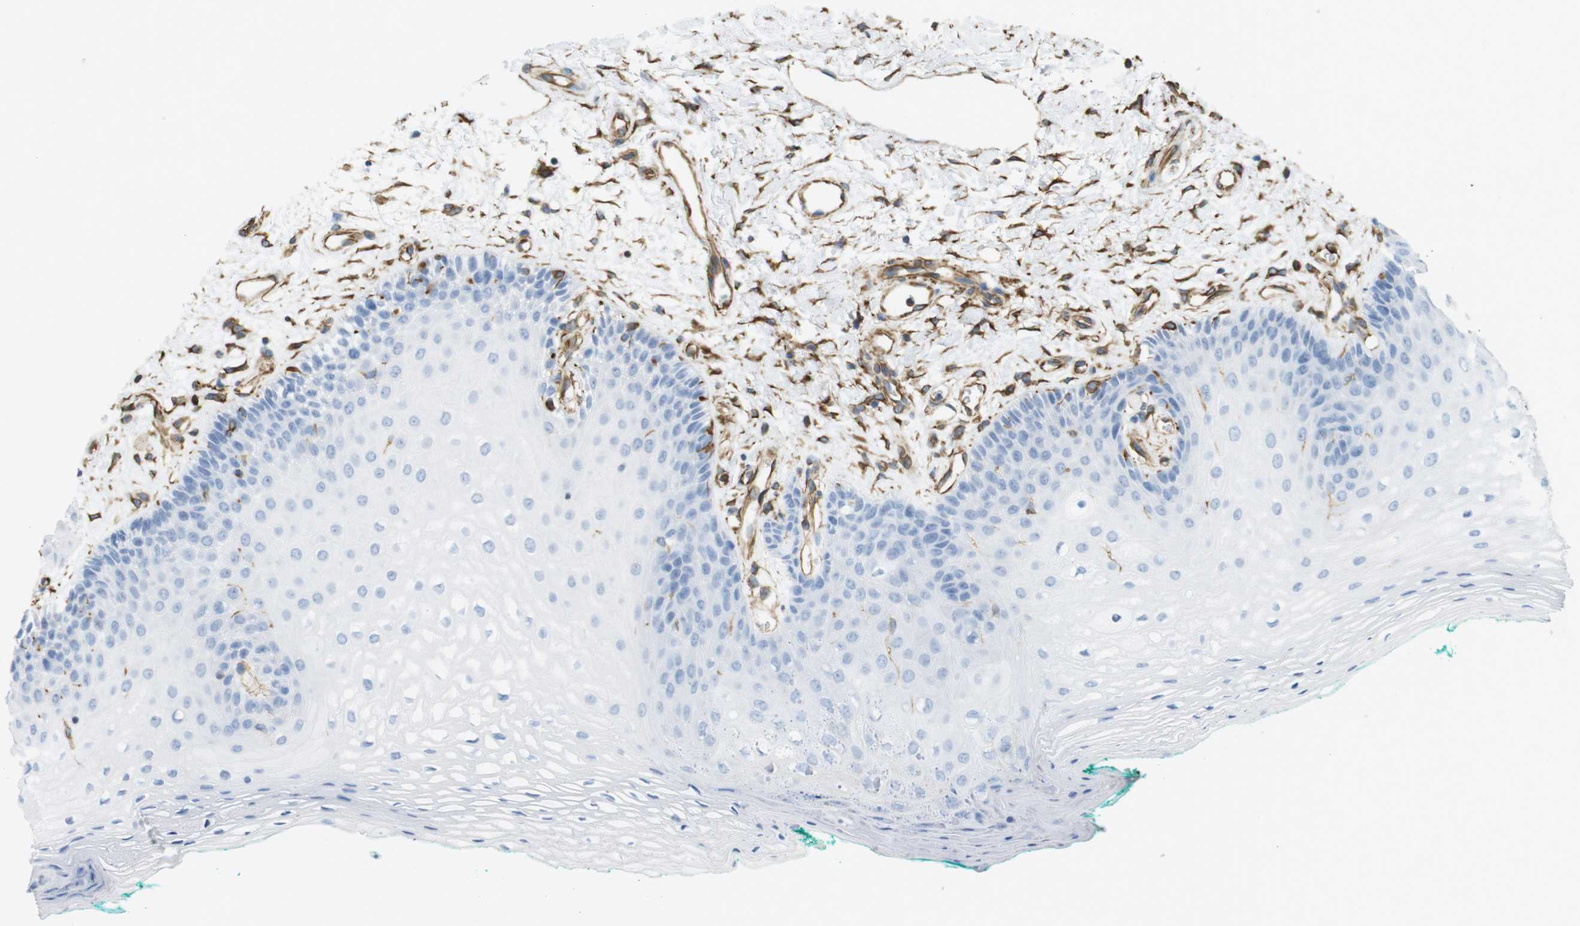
{"staining": {"intensity": "negative", "quantity": "none", "location": "none"}, "tissue": "oral mucosa", "cell_type": "Squamous epithelial cells", "image_type": "normal", "snomed": [{"axis": "morphology", "description": "Normal tissue, NOS"}, {"axis": "topography", "description": "Skeletal muscle"}, {"axis": "topography", "description": "Oral tissue"}, {"axis": "topography", "description": "Peripheral nerve tissue"}], "caption": "DAB (3,3'-diaminobenzidine) immunohistochemical staining of benign oral mucosa reveals no significant positivity in squamous epithelial cells.", "gene": "MS4A10", "patient": {"sex": "female", "age": 84}}